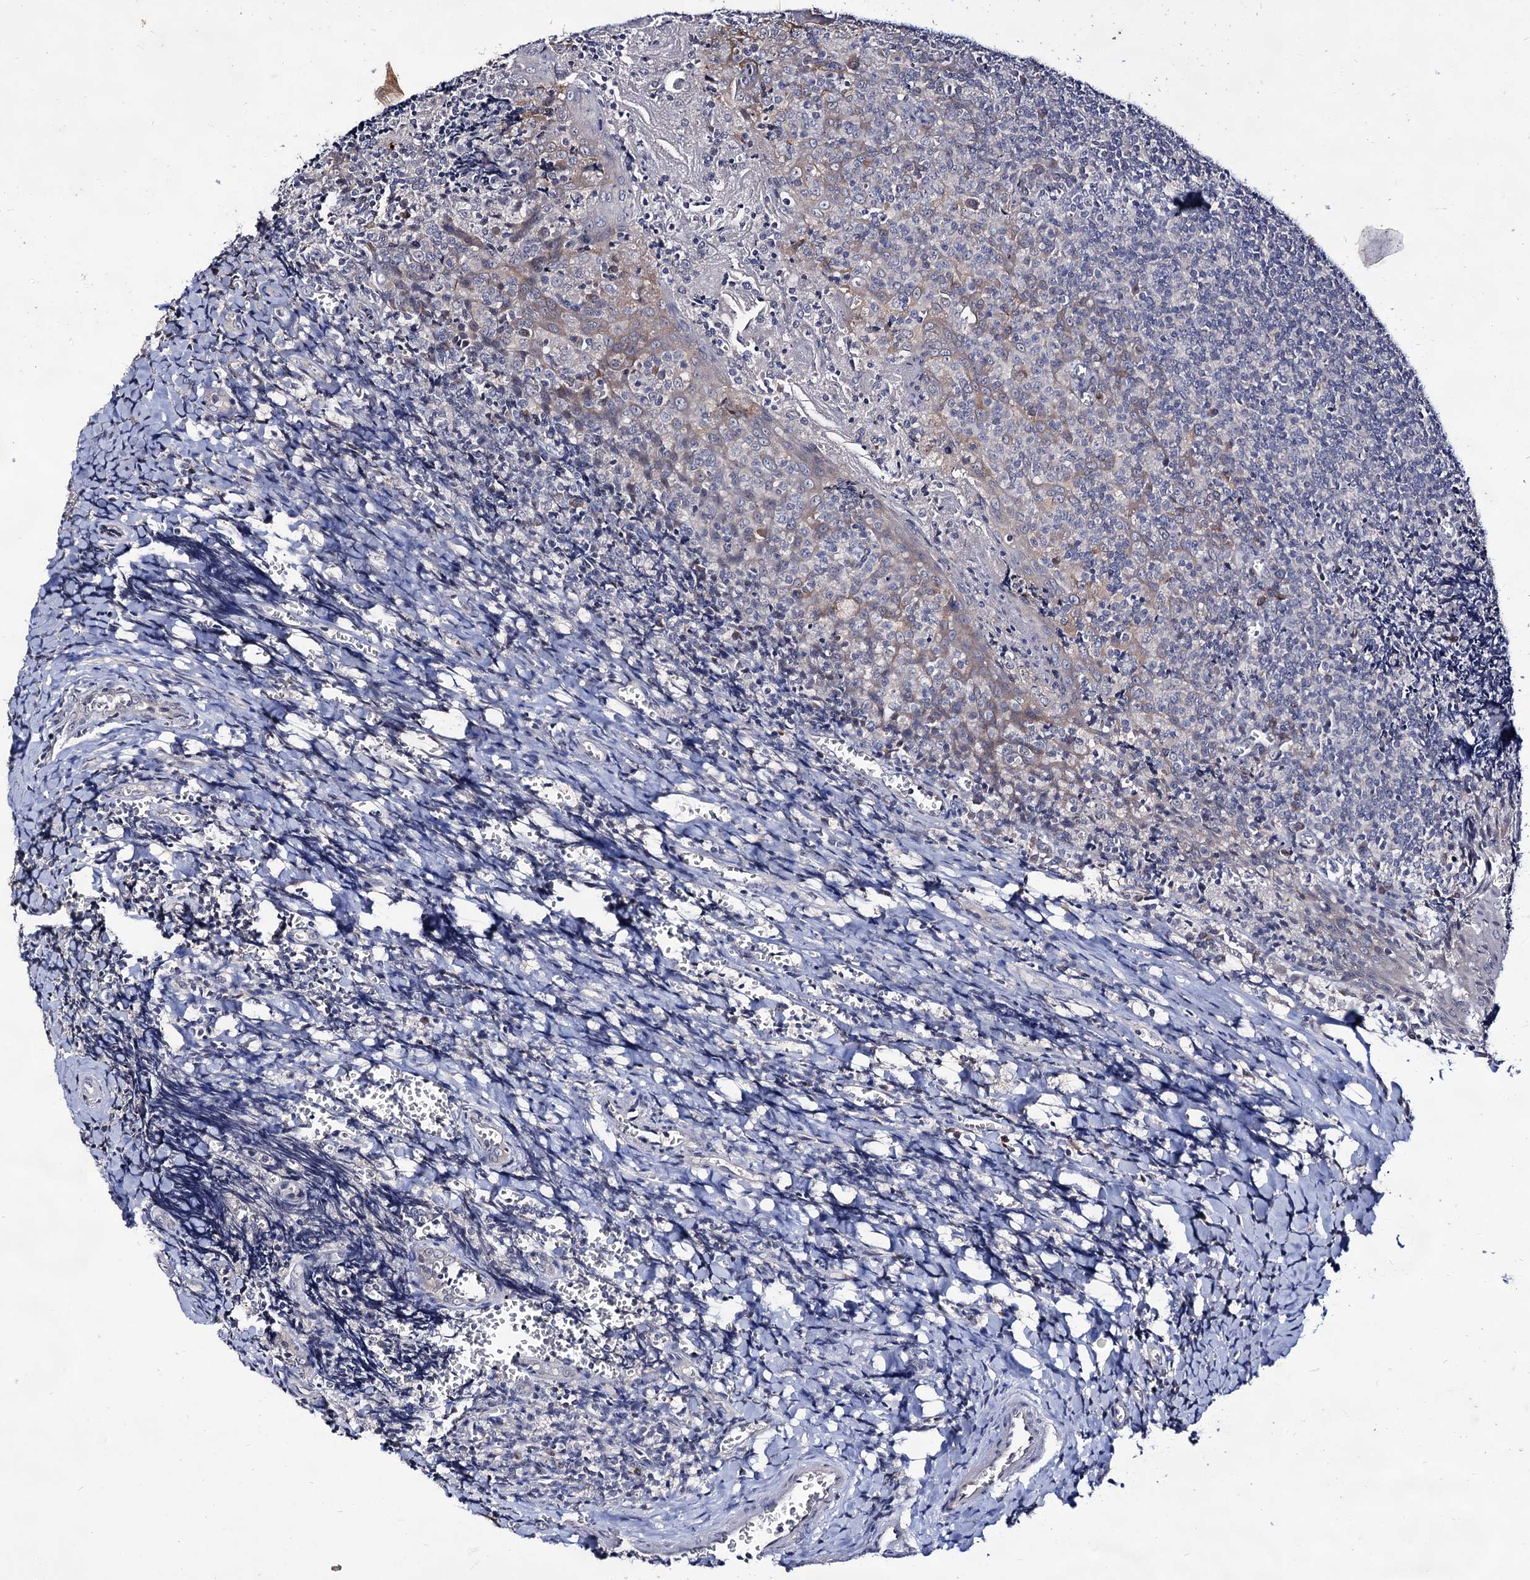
{"staining": {"intensity": "negative", "quantity": "none", "location": "none"}, "tissue": "tonsil", "cell_type": "Germinal center cells", "image_type": "normal", "snomed": [{"axis": "morphology", "description": "Normal tissue, NOS"}, {"axis": "topography", "description": "Tonsil"}], "caption": "Immunohistochemistry of normal tonsil exhibits no positivity in germinal center cells.", "gene": "ARFIP2", "patient": {"sex": "male", "age": 27}}